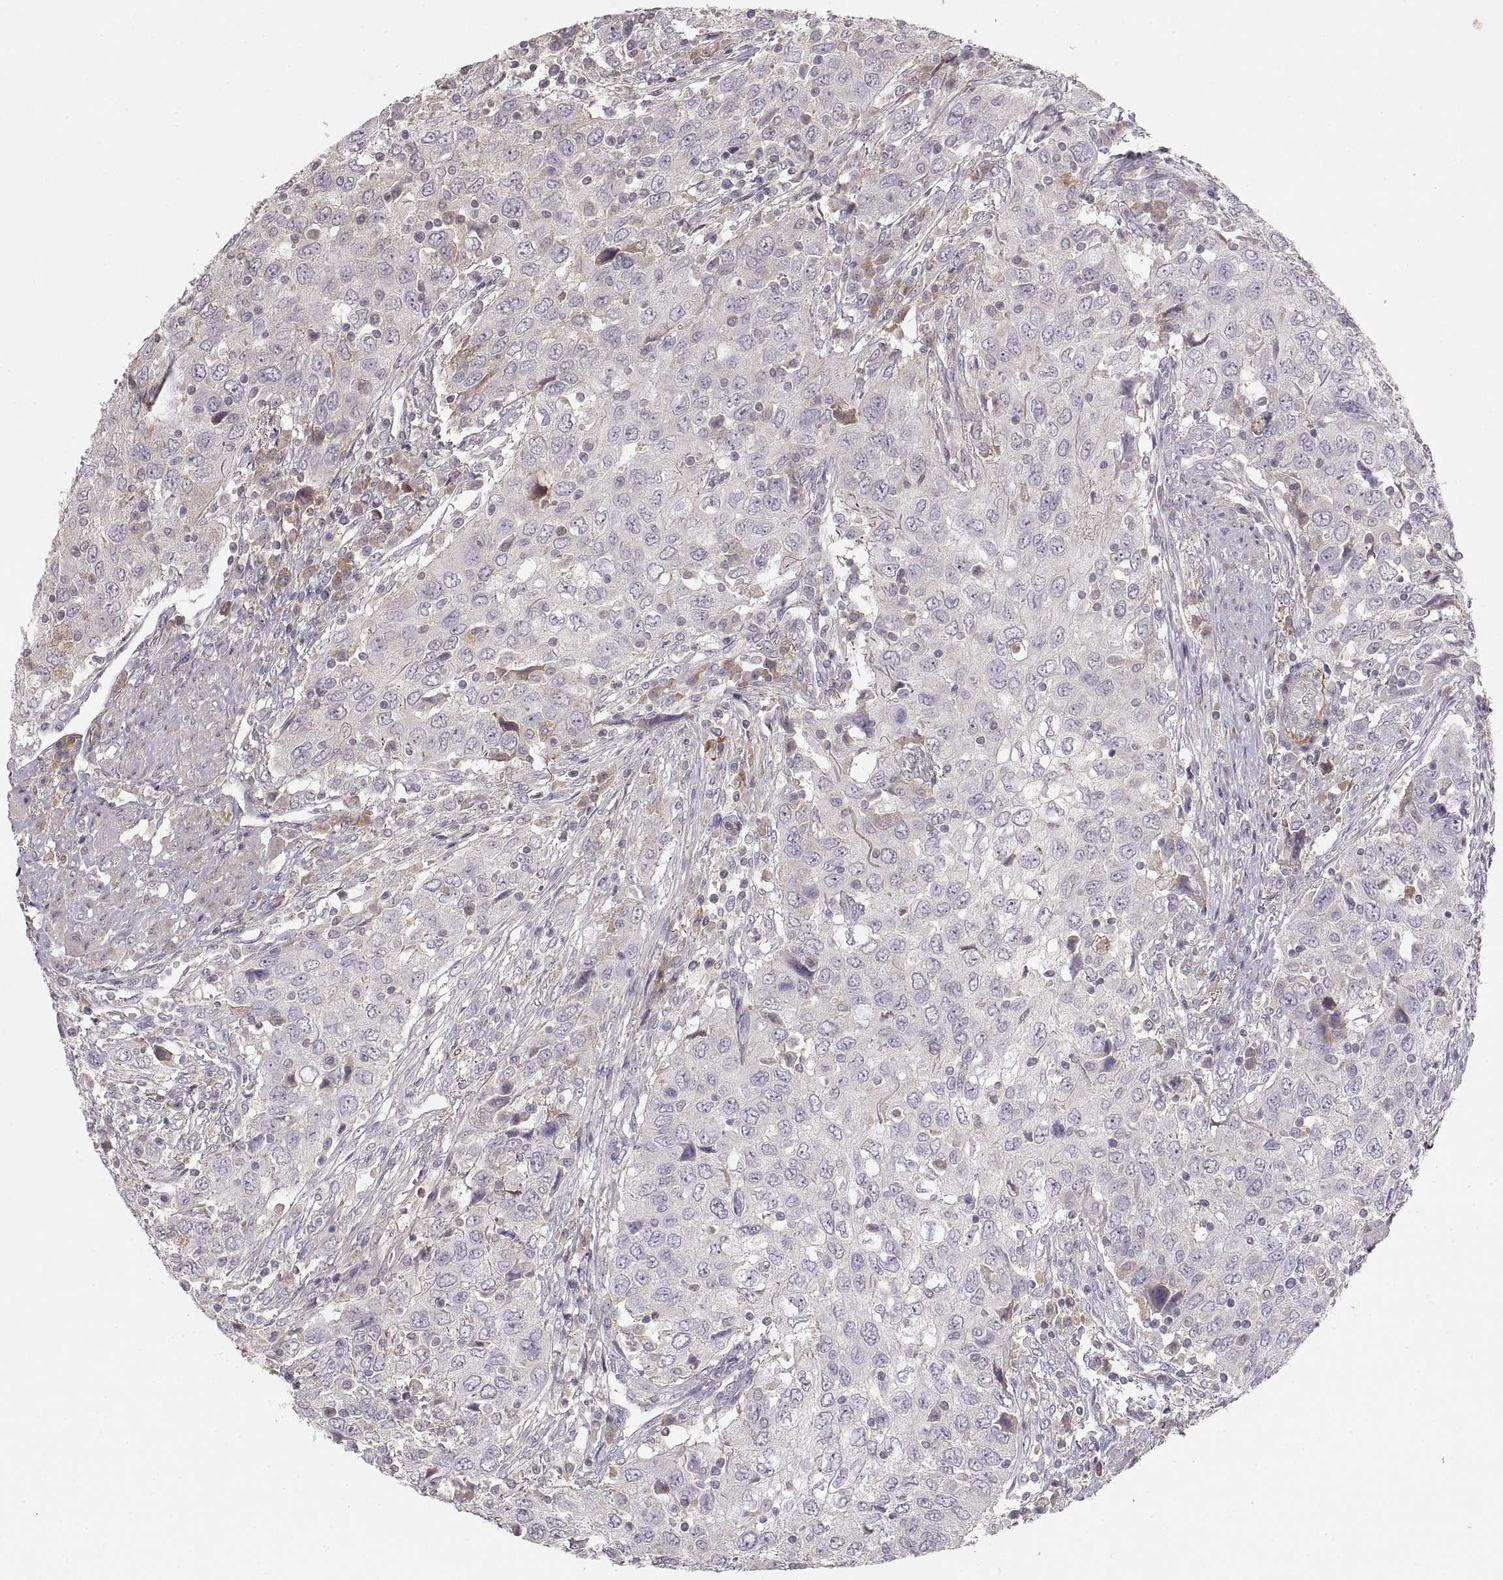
{"staining": {"intensity": "negative", "quantity": "none", "location": "none"}, "tissue": "urothelial cancer", "cell_type": "Tumor cells", "image_type": "cancer", "snomed": [{"axis": "morphology", "description": "Urothelial carcinoma, High grade"}, {"axis": "topography", "description": "Urinary bladder"}], "caption": "The immunohistochemistry (IHC) photomicrograph has no significant expression in tumor cells of urothelial cancer tissue.", "gene": "ADAM11", "patient": {"sex": "male", "age": 76}}